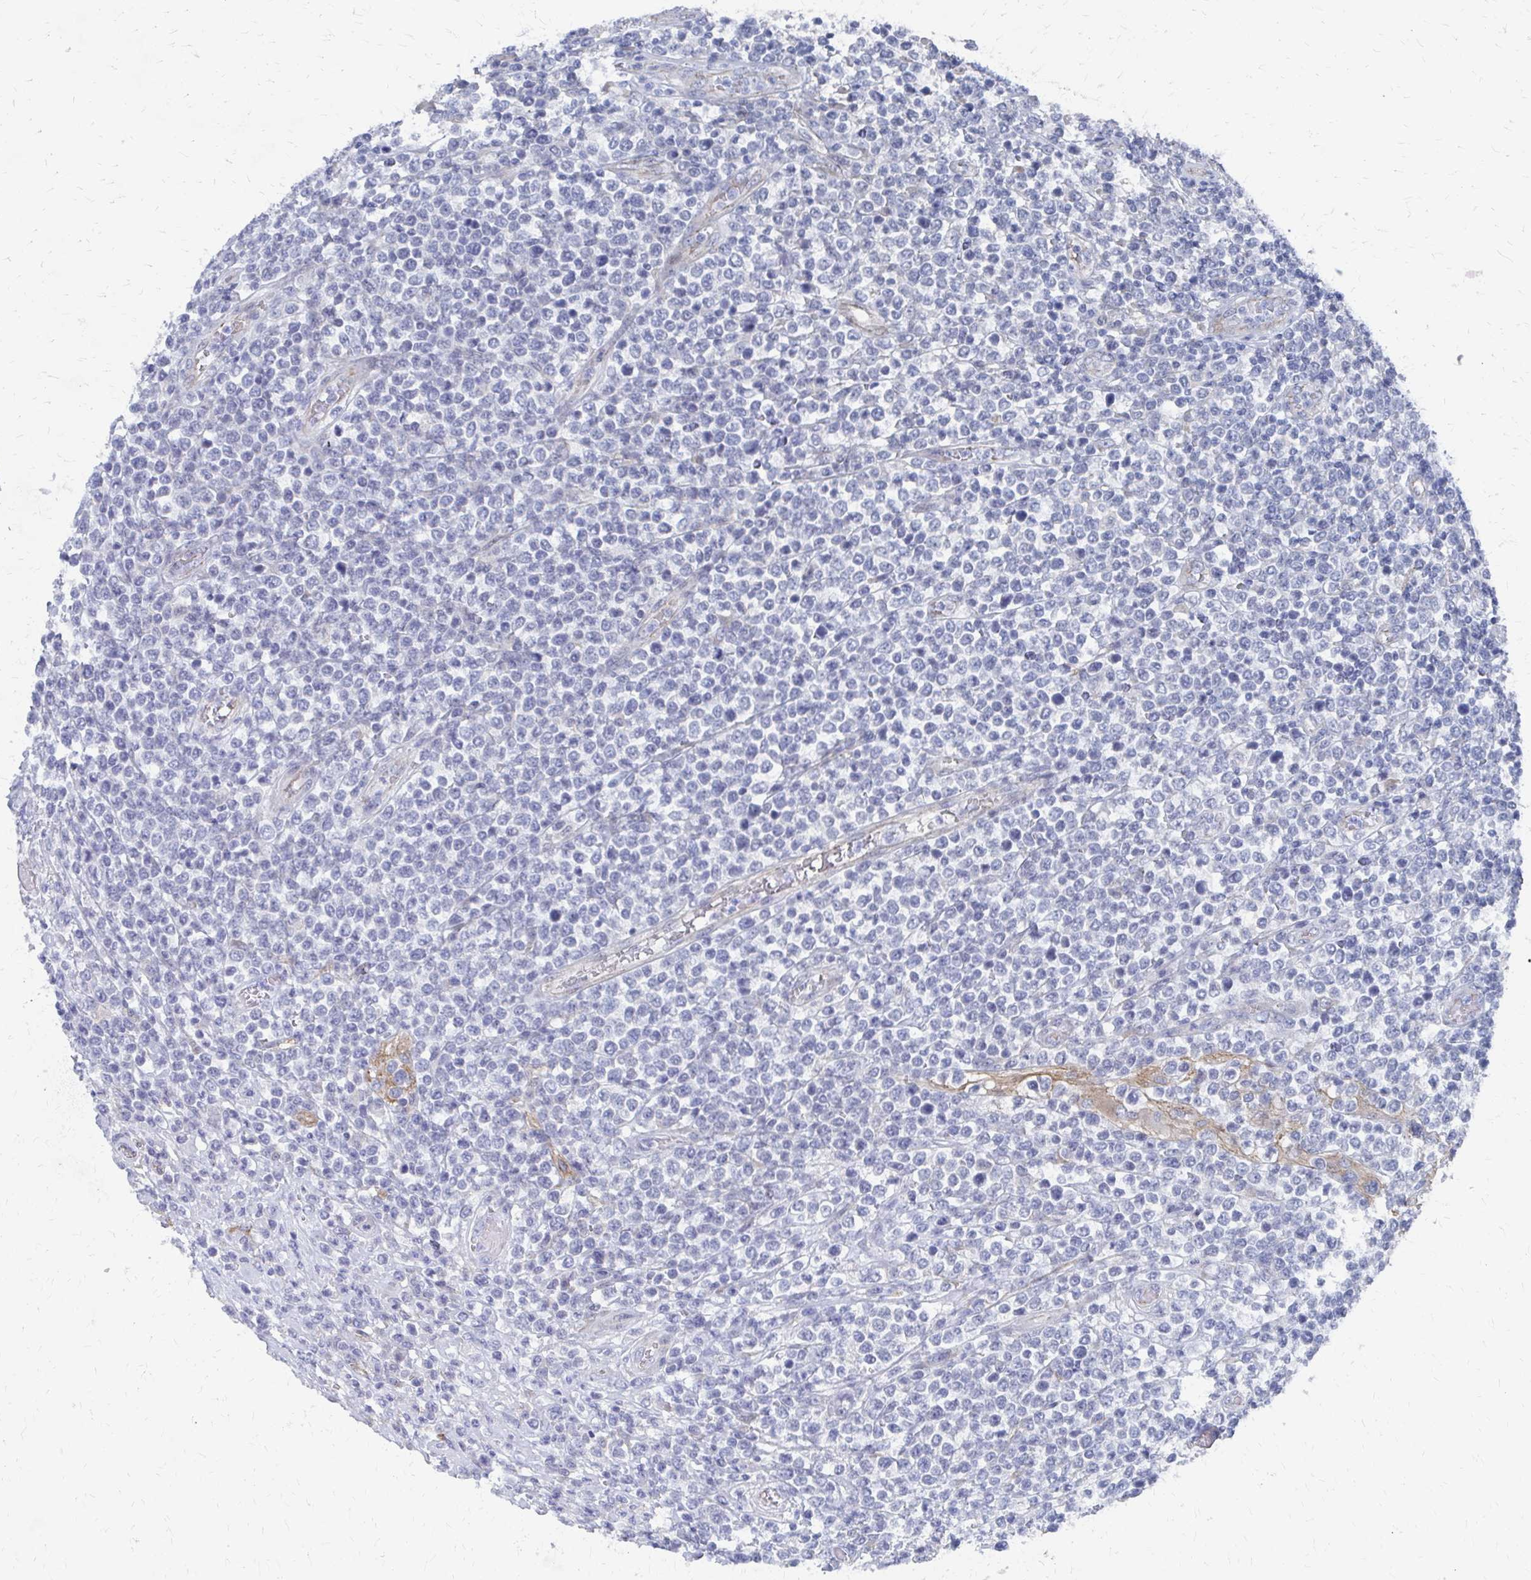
{"staining": {"intensity": "negative", "quantity": "none", "location": "none"}, "tissue": "lymphoma", "cell_type": "Tumor cells", "image_type": "cancer", "snomed": [{"axis": "morphology", "description": "Malignant lymphoma, non-Hodgkin's type, High grade"}, {"axis": "topography", "description": "Soft tissue"}], "caption": "IHC photomicrograph of lymphoma stained for a protein (brown), which reveals no staining in tumor cells.", "gene": "PLEKHG7", "patient": {"sex": "female", "age": 56}}